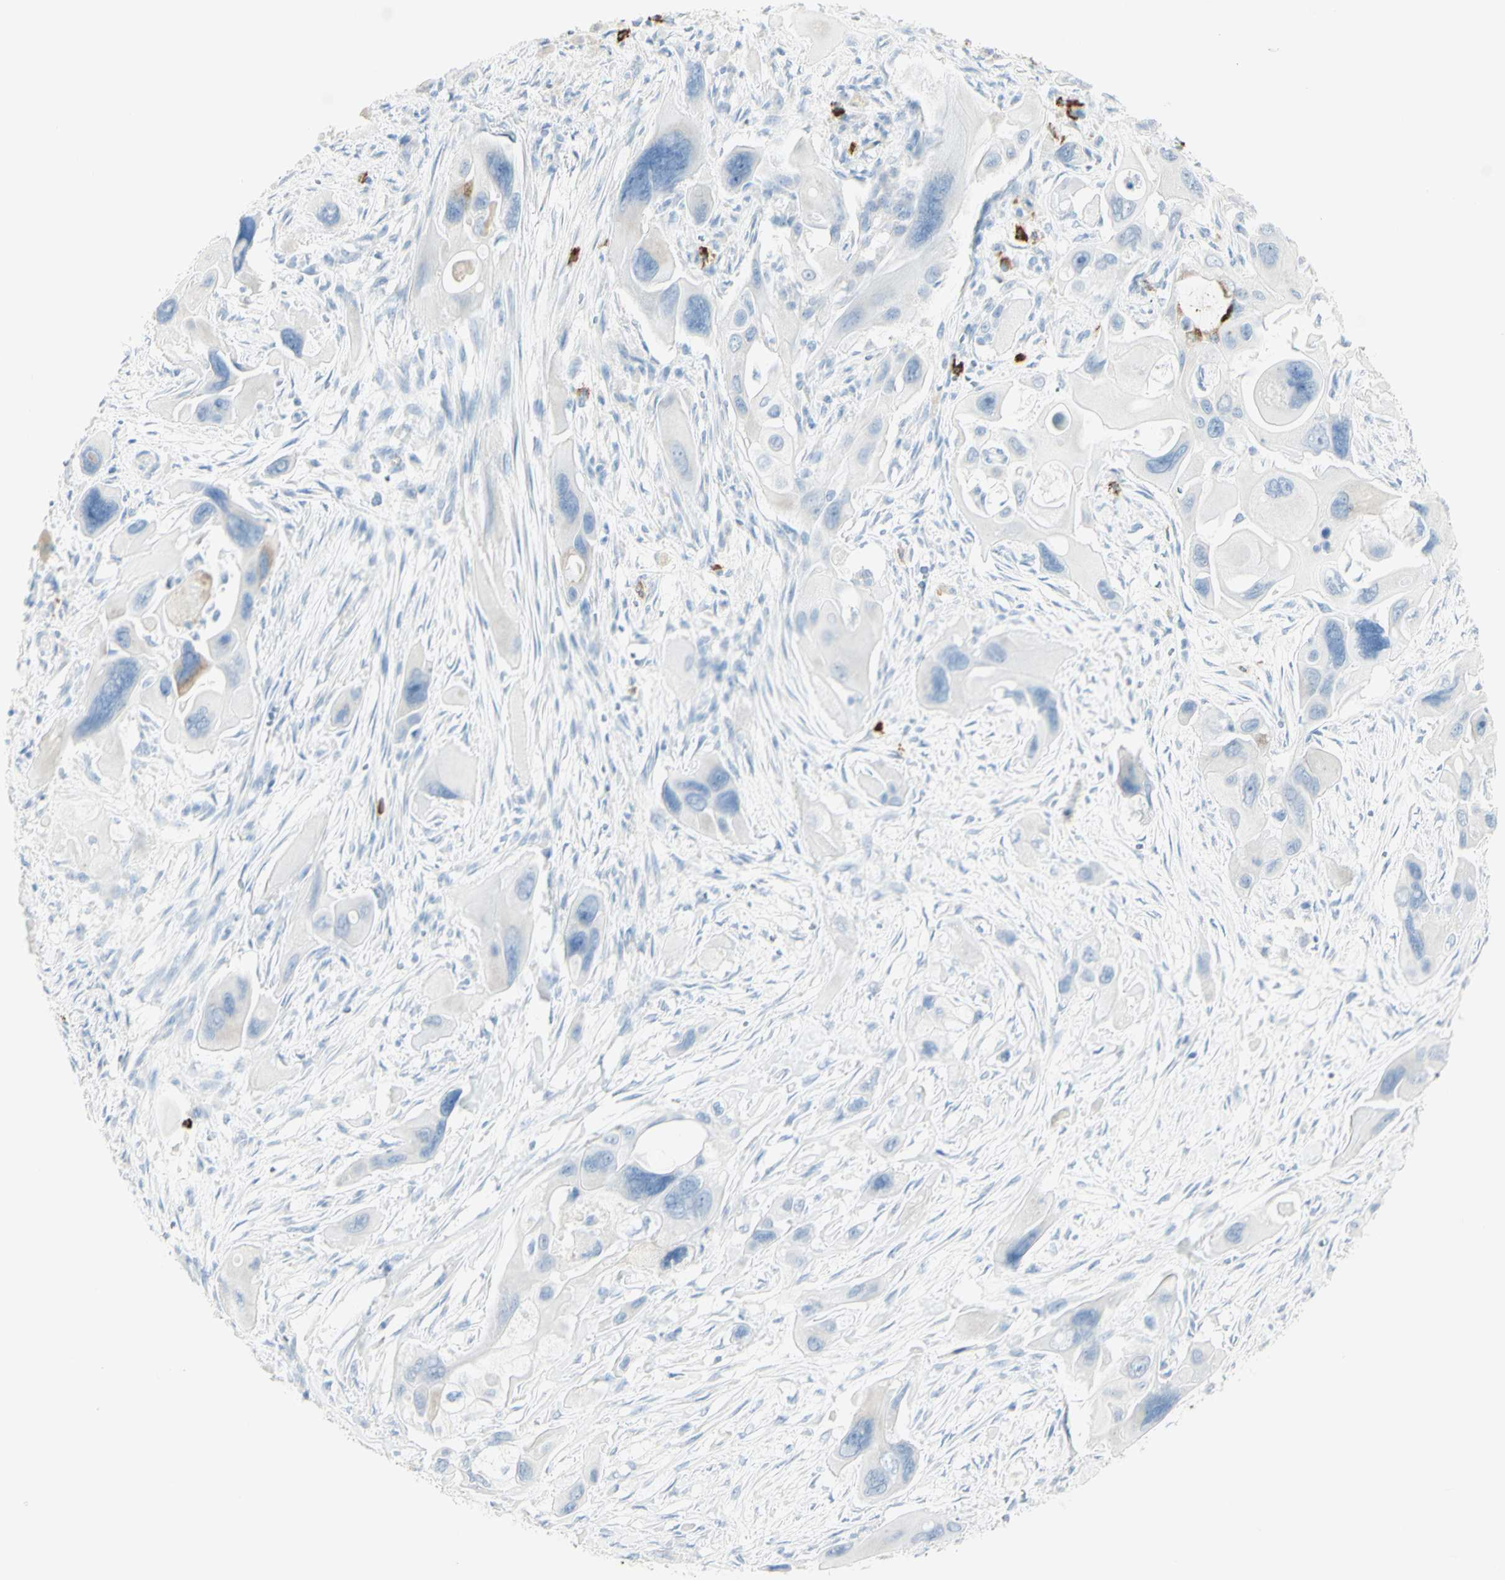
{"staining": {"intensity": "negative", "quantity": "none", "location": "none"}, "tissue": "pancreatic cancer", "cell_type": "Tumor cells", "image_type": "cancer", "snomed": [{"axis": "morphology", "description": "Adenocarcinoma, NOS"}, {"axis": "topography", "description": "Pancreas"}], "caption": "Immunohistochemical staining of human pancreatic adenocarcinoma reveals no significant positivity in tumor cells.", "gene": "LETM1", "patient": {"sex": "male", "age": 73}}